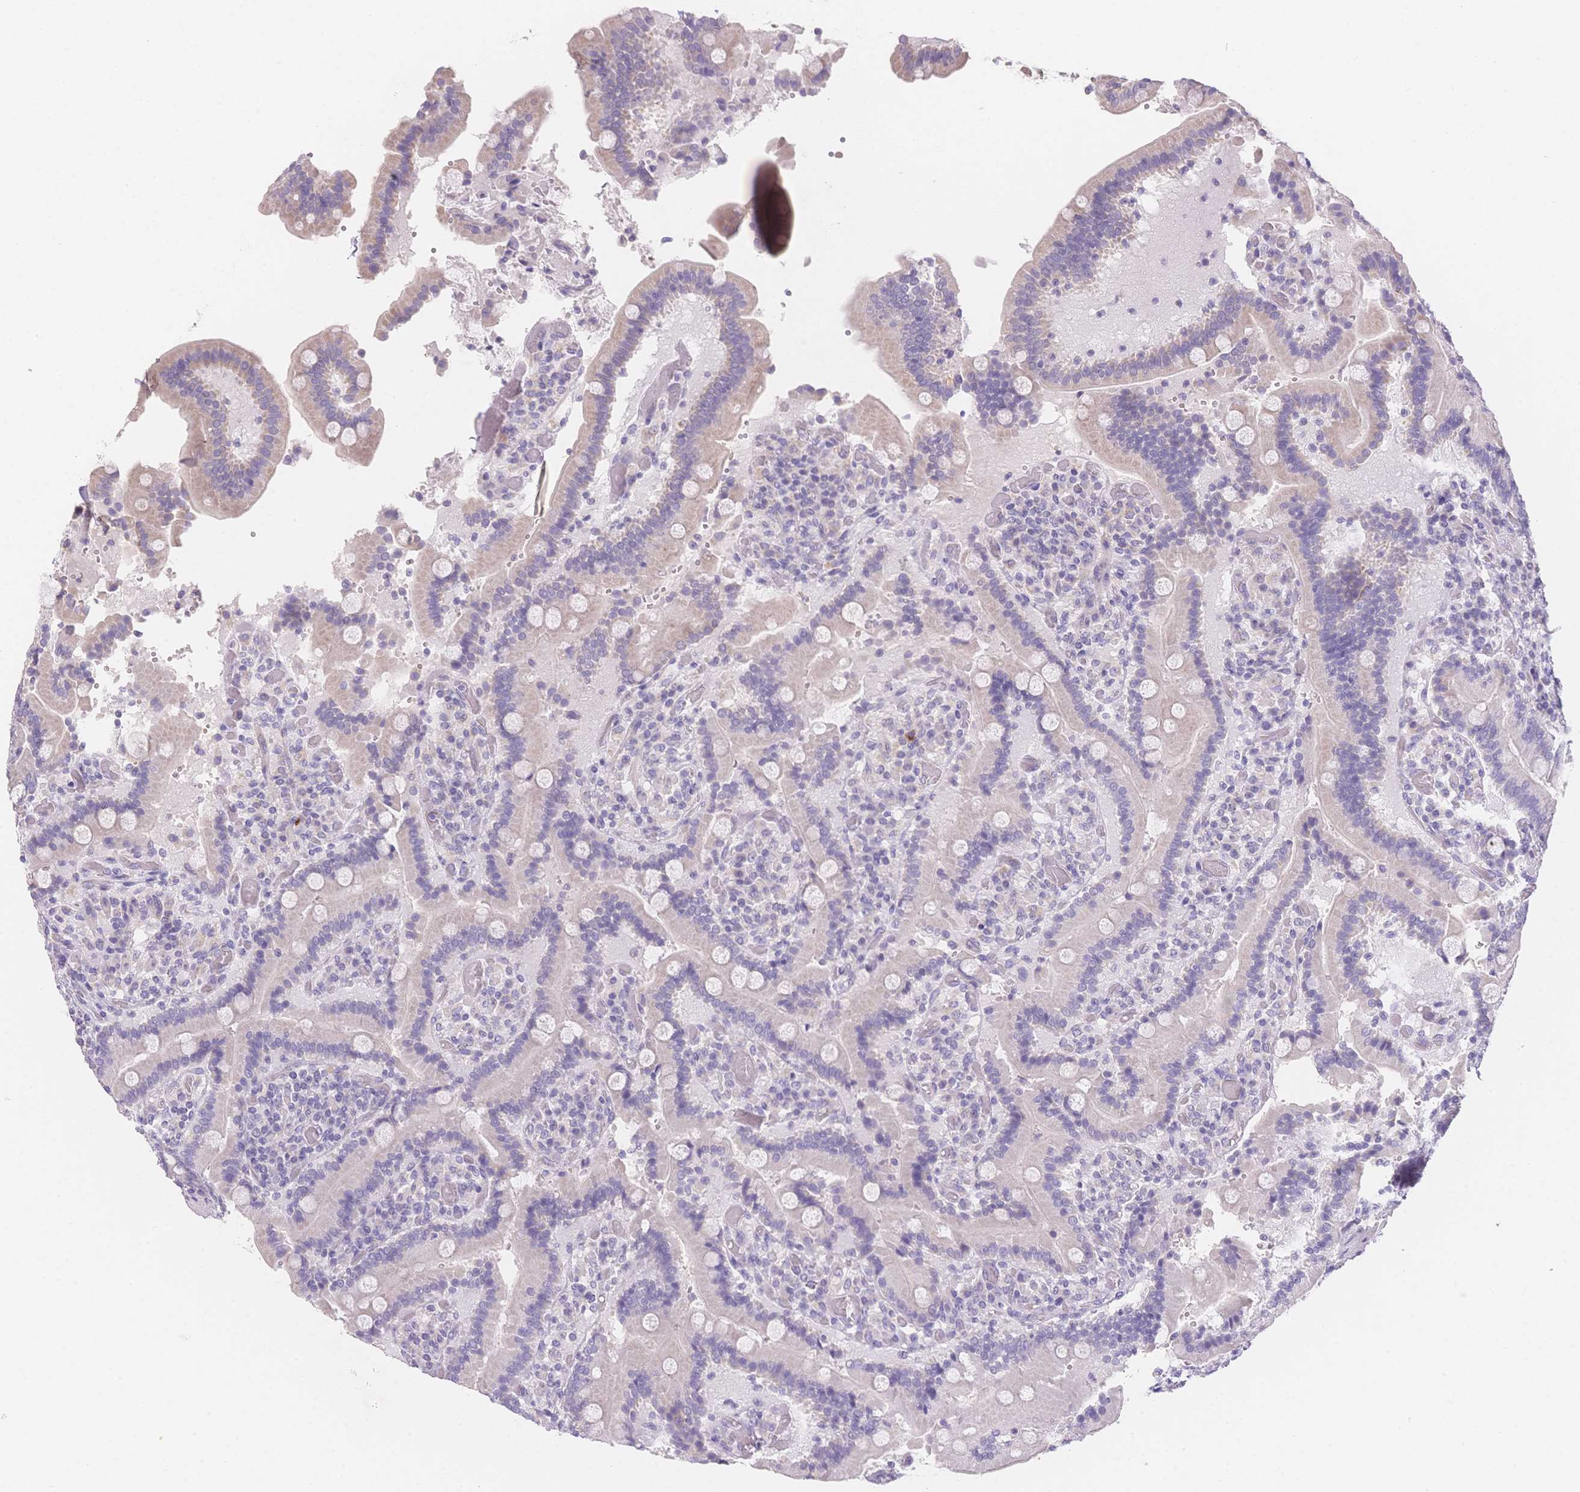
{"staining": {"intensity": "weak", "quantity": "25%-75%", "location": "cytoplasmic/membranous"}, "tissue": "duodenum", "cell_type": "Glandular cells", "image_type": "normal", "snomed": [{"axis": "morphology", "description": "Normal tissue, NOS"}, {"axis": "topography", "description": "Duodenum"}], "caption": "Weak cytoplasmic/membranous positivity is seen in approximately 25%-75% of glandular cells in normal duodenum. The protein of interest is shown in brown color, while the nuclei are stained blue.", "gene": "SMYD1", "patient": {"sex": "female", "age": 62}}